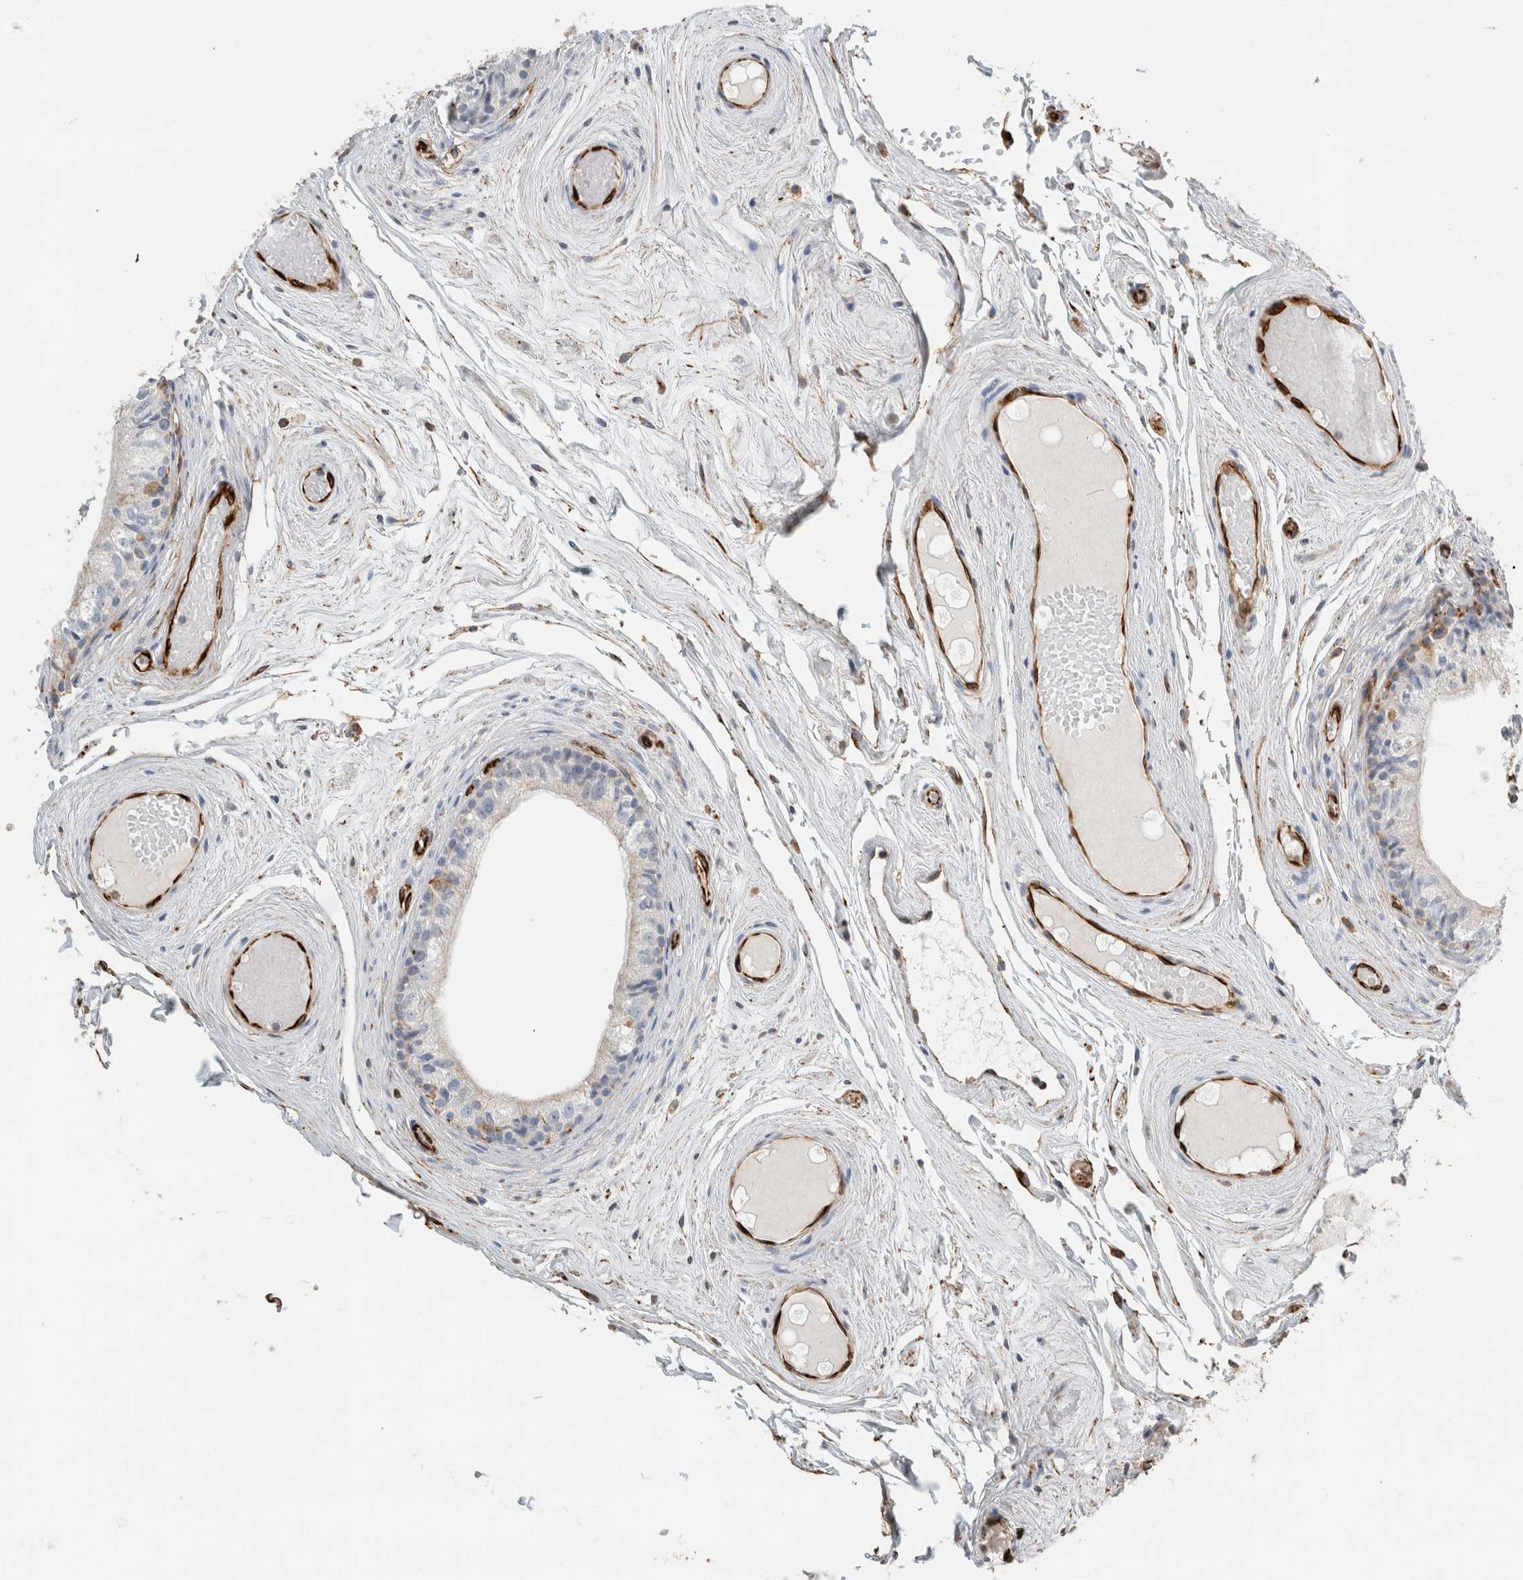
{"staining": {"intensity": "strong", "quantity": "<25%", "location": "cytoplasmic/membranous"}, "tissue": "epididymis", "cell_type": "Glandular cells", "image_type": "normal", "snomed": [{"axis": "morphology", "description": "Normal tissue, NOS"}, {"axis": "topography", "description": "Epididymis"}], "caption": "Immunohistochemical staining of unremarkable human epididymis demonstrates <25% levels of strong cytoplasmic/membranous protein positivity in about <25% of glandular cells.", "gene": "LY86", "patient": {"sex": "male", "age": 79}}